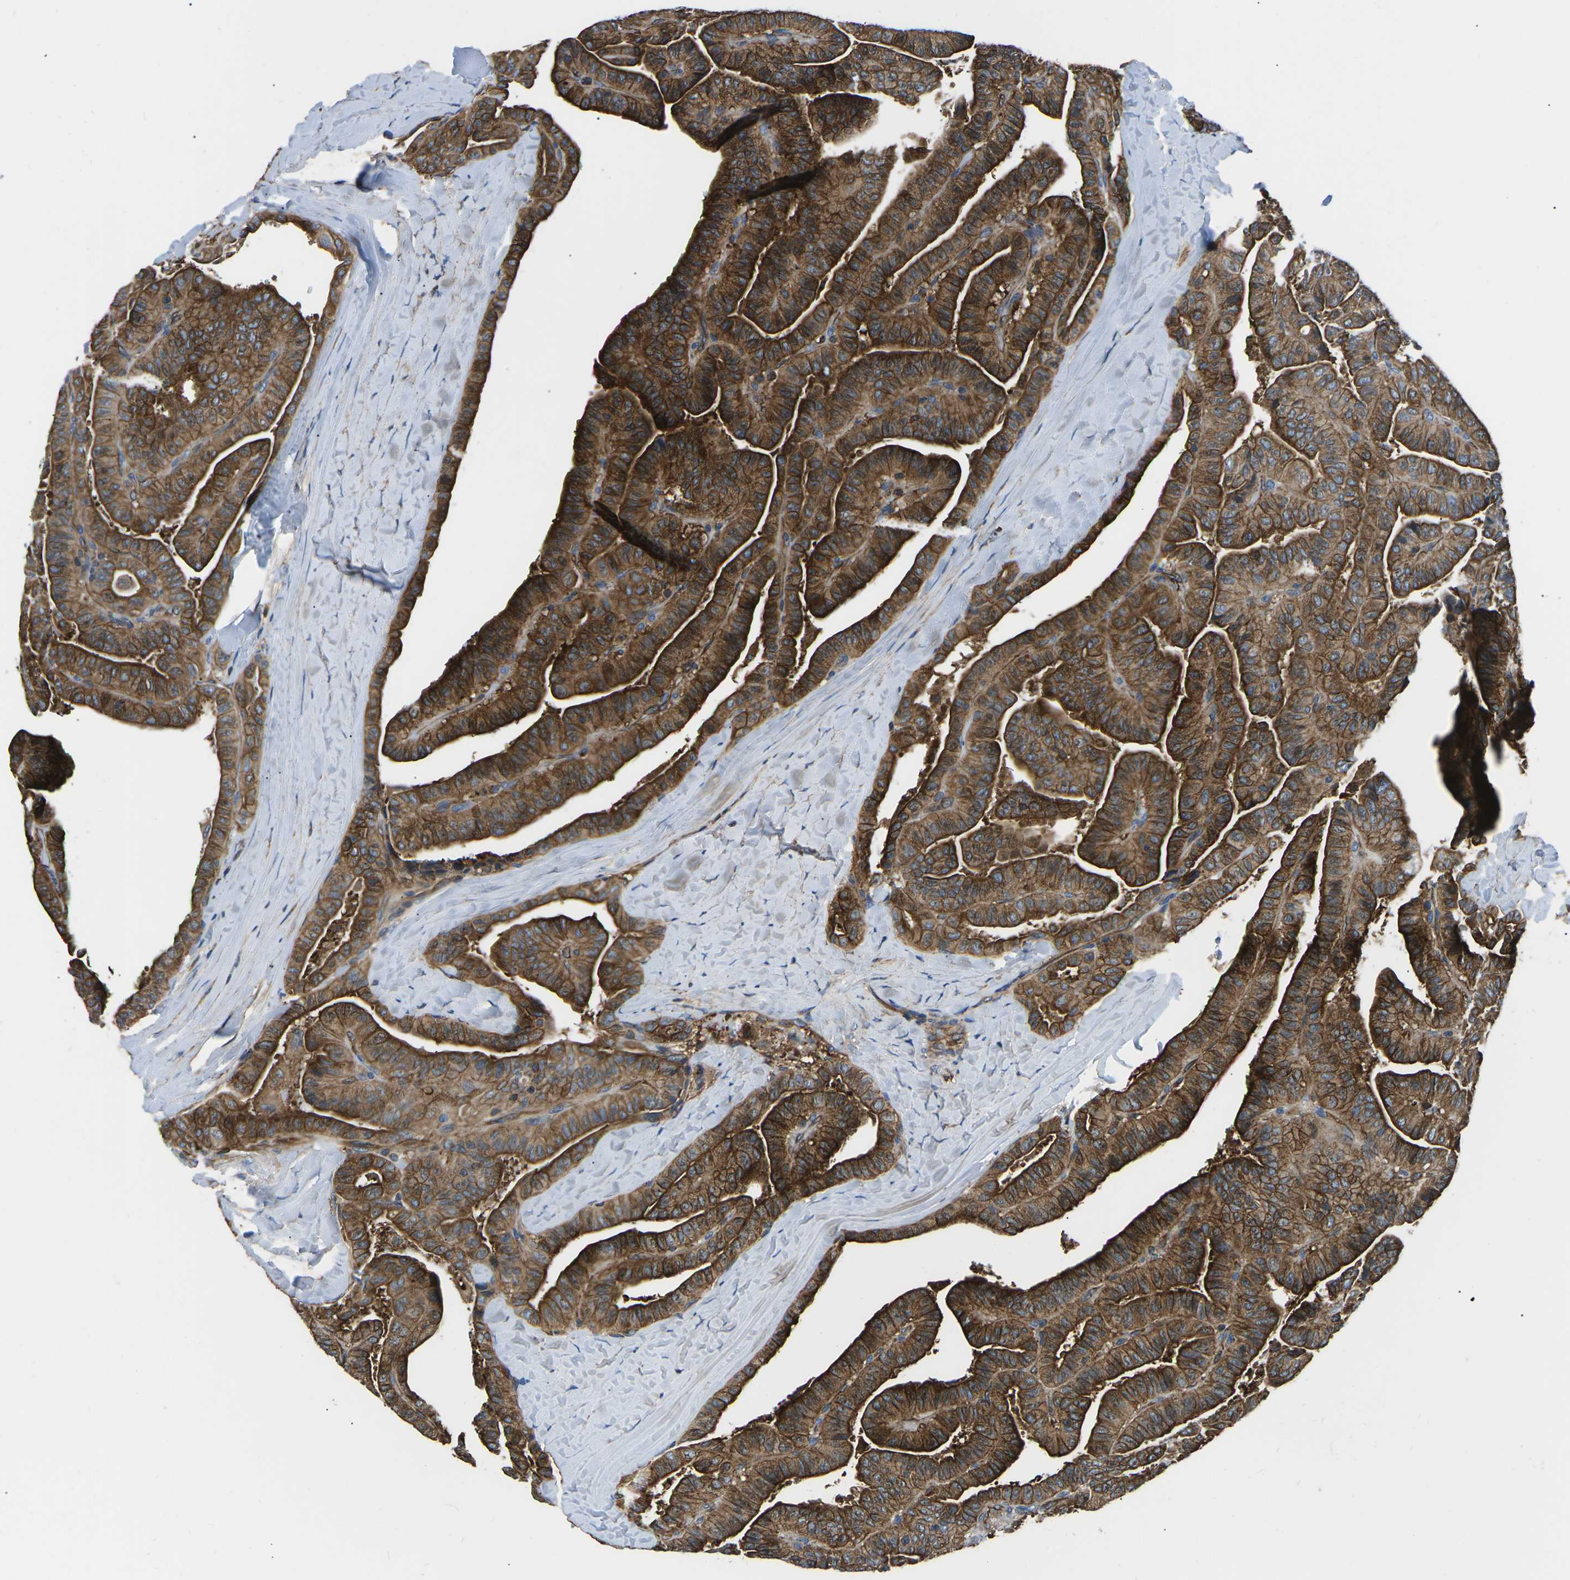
{"staining": {"intensity": "strong", "quantity": ">75%", "location": "cytoplasmic/membranous"}, "tissue": "thyroid cancer", "cell_type": "Tumor cells", "image_type": "cancer", "snomed": [{"axis": "morphology", "description": "Papillary adenocarcinoma, NOS"}, {"axis": "topography", "description": "Thyroid gland"}], "caption": "High-magnification brightfield microscopy of thyroid papillary adenocarcinoma stained with DAB (3,3'-diaminobenzidine) (brown) and counterstained with hematoxylin (blue). tumor cells exhibit strong cytoplasmic/membranous positivity is identified in about>75% of cells.", "gene": "KCNJ15", "patient": {"sex": "male", "age": 77}}